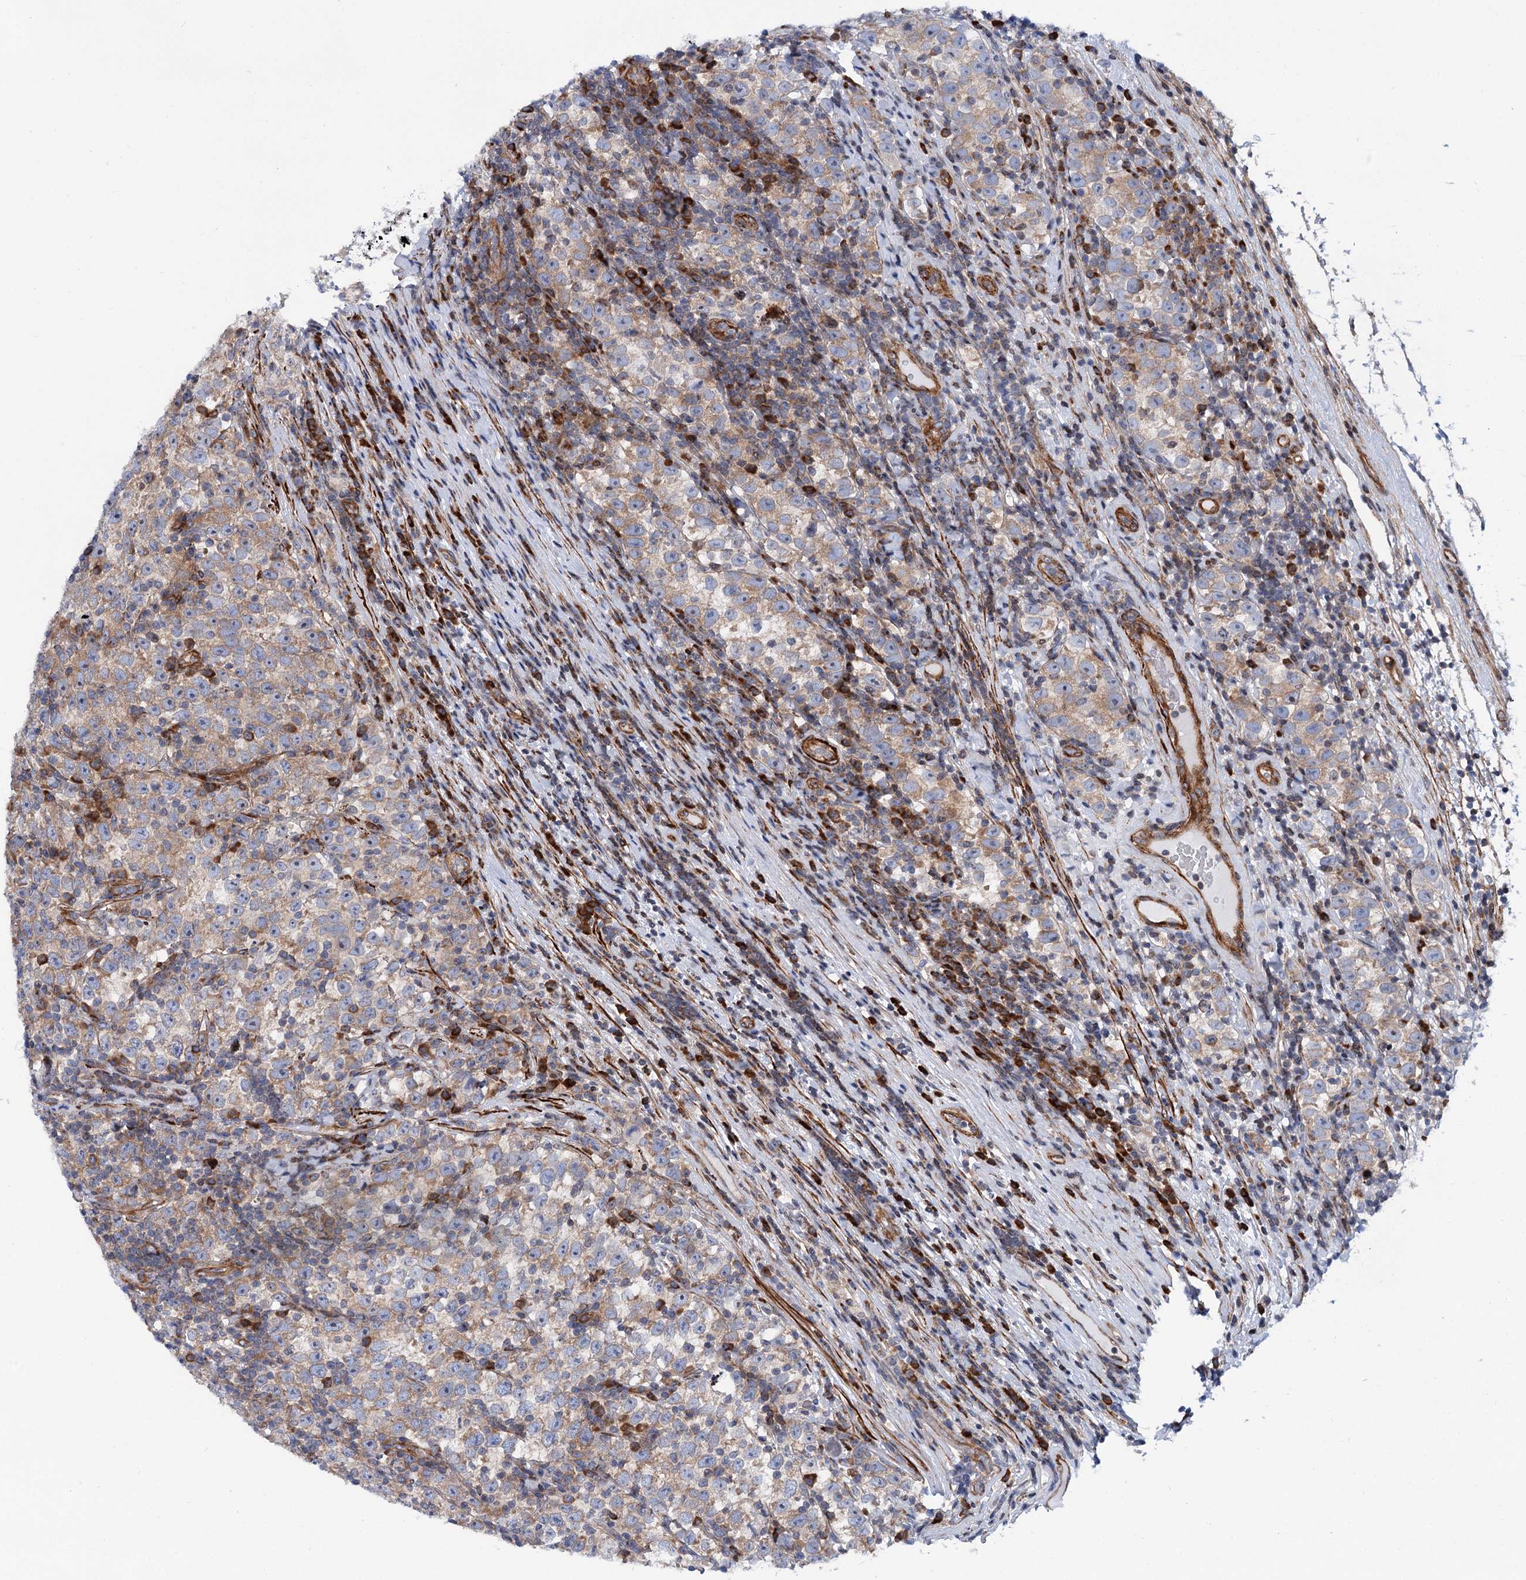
{"staining": {"intensity": "weak", "quantity": "25%-75%", "location": "cytoplasmic/membranous"}, "tissue": "testis cancer", "cell_type": "Tumor cells", "image_type": "cancer", "snomed": [{"axis": "morphology", "description": "Normal tissue, NOS"}, {"axis": "morphology", "description": "Seminoma, NOS"}, {"axis": "topography", "description": "Testis"}], "caption": "Human testis cancer (seminoma) stained with a protein marker shows weak staining in tumor cells.", "gene": "THAP9", "patient": {"sex": "male", "age": 43}}